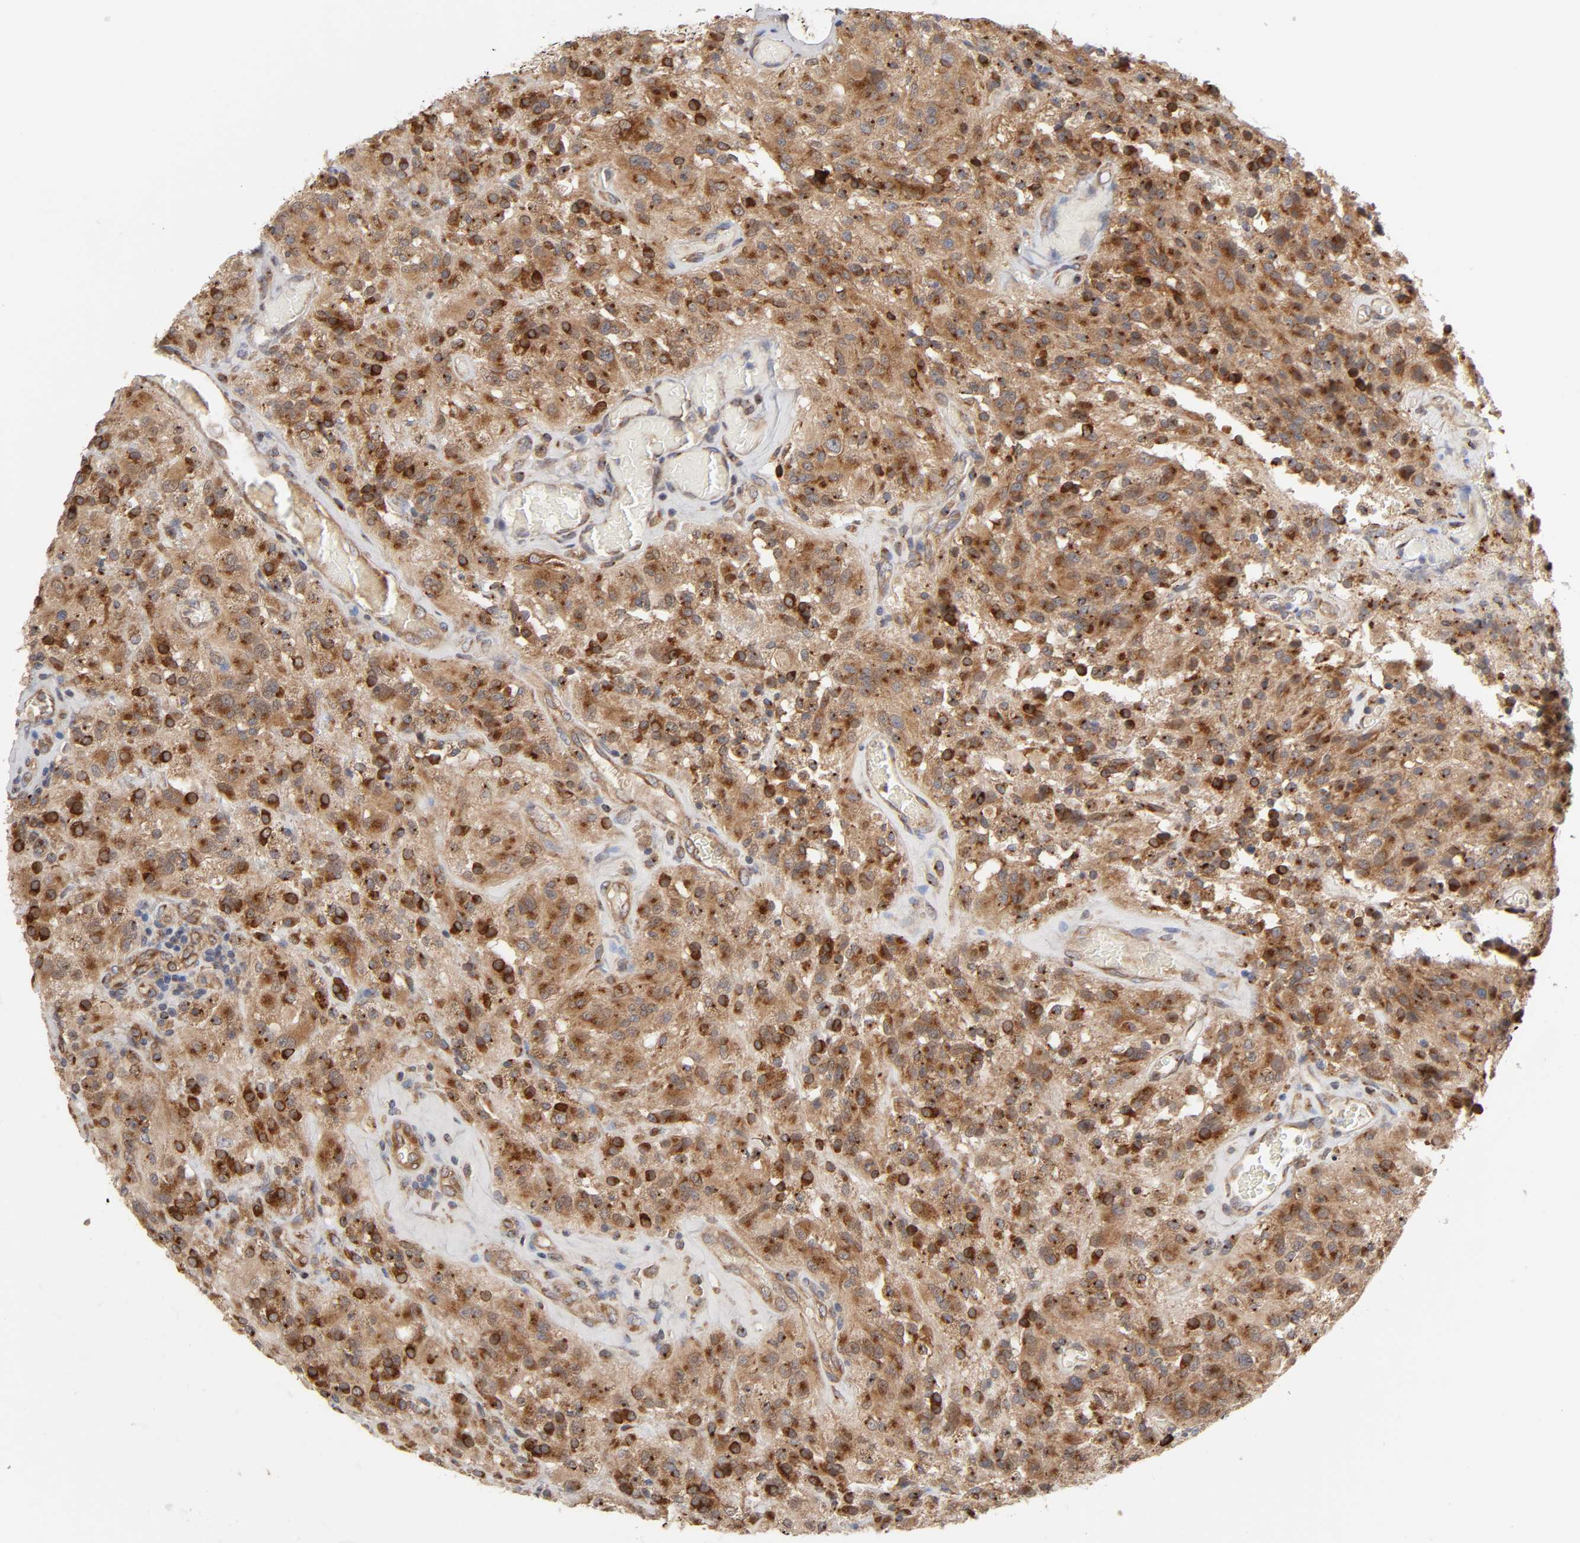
{"staining": {"intensity": "strong", "quantity": ">75%", "location": "cytoplasmic/membranous"}, "tissue": "glioma", "cell_type": "Tumor cells", "image_type": "cancer", "snomed": [{"axis": "morphology", "description": "Normal tissue, NOS"}, {"axis": "morphology", "description": "Glioma, malignant, High grade"}, {"axis": "topography", "description": "Cerebral cortex"}], "caption": "The micrograph reveals staining of malignant high-grade glioma, revealing strong cytoplasmic/membranous protein positivity (brown color) within tumor cells.", "gene": "GNPTG", "patient": {"sex": "male", "age": 56}}